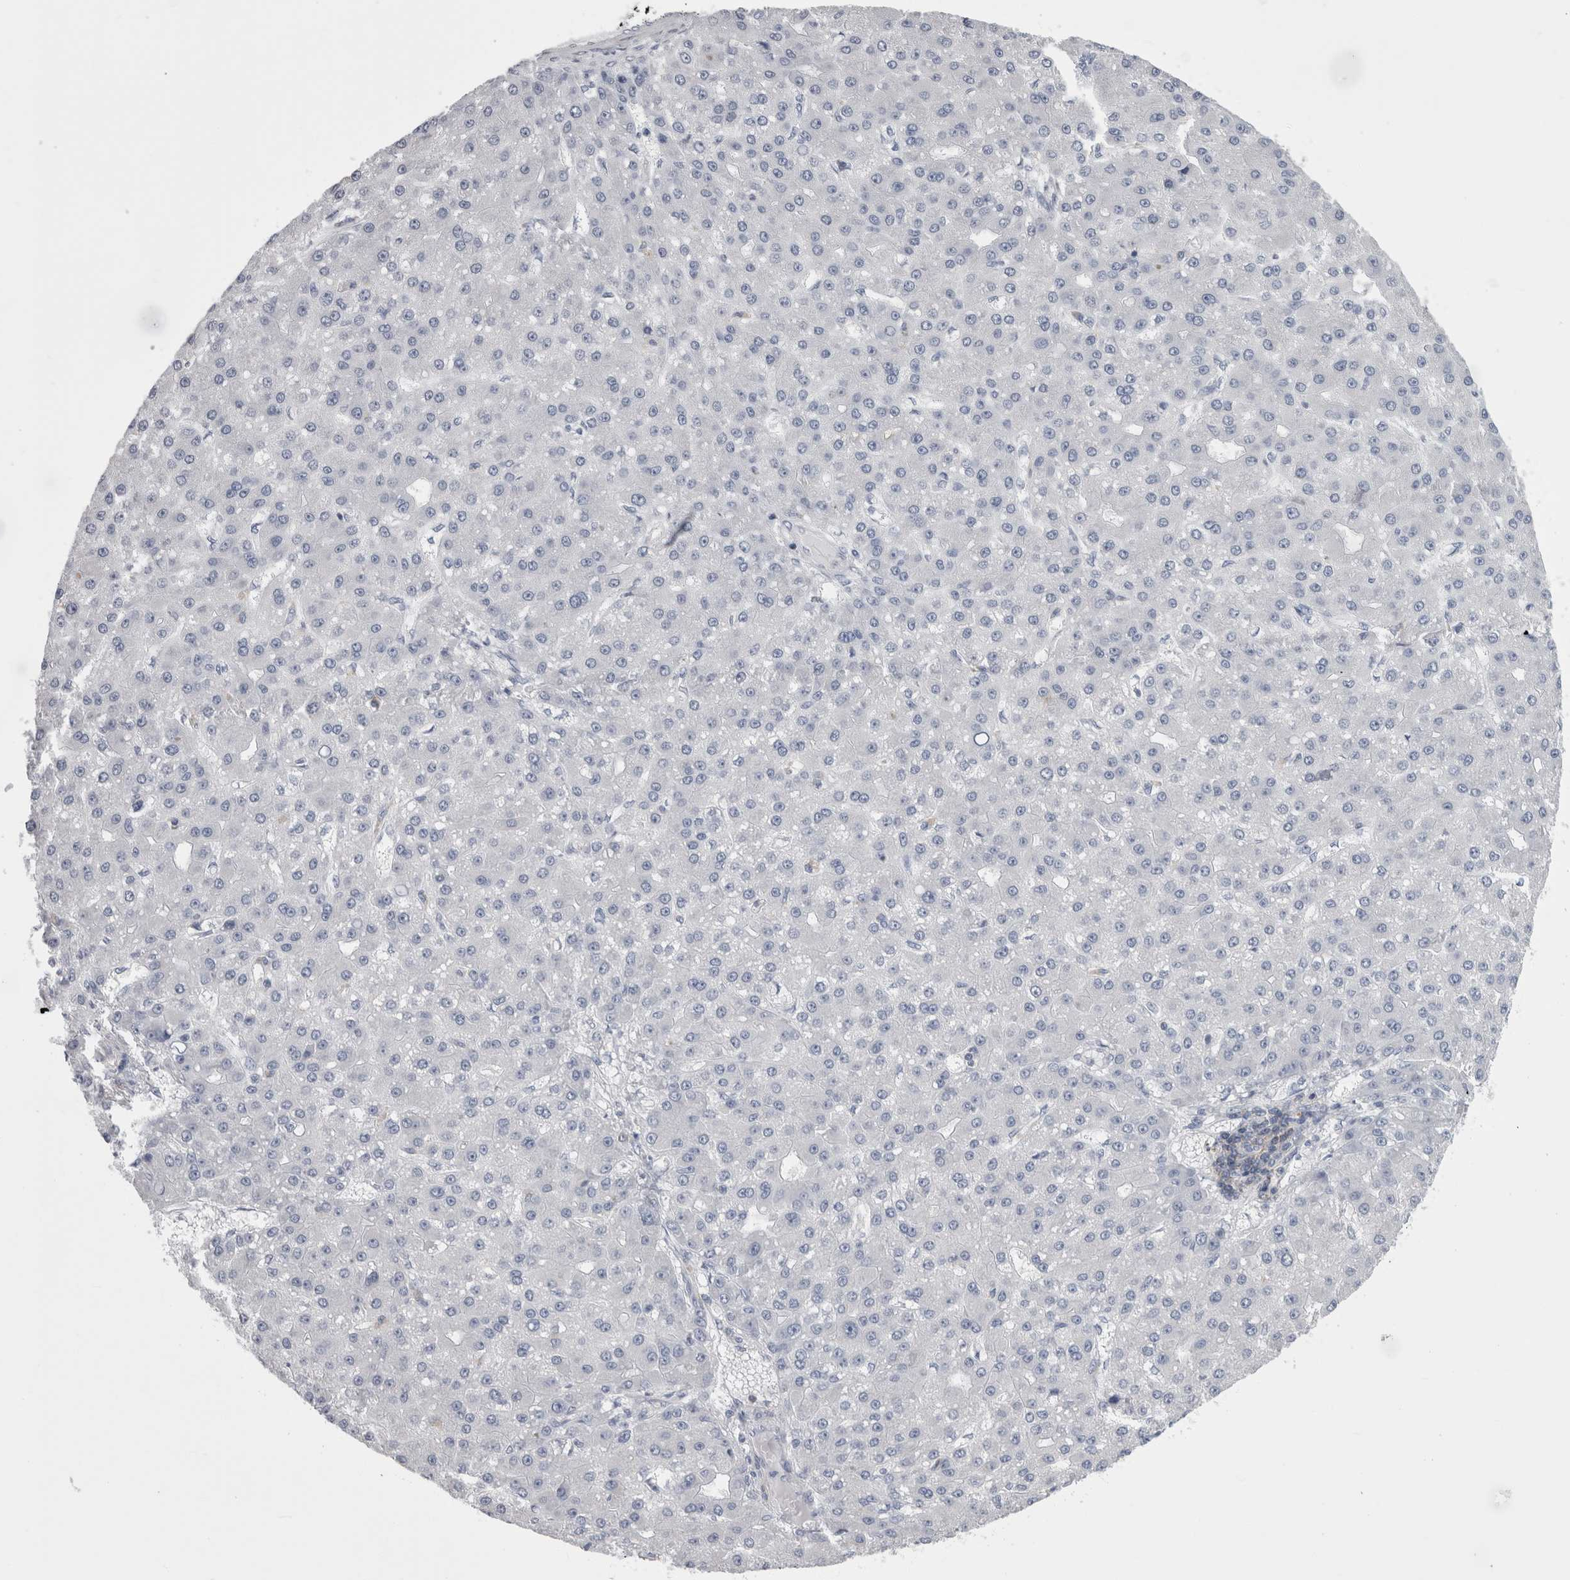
{"staining": {"intensity": "negative", "quantity": "none", "location": "none"}, "tissue": "liver cancer", "cell_type": "Tumor cells", "image_type": "cancer", "snomed": [{"axis": "morphology", "description": "Carcinoma, Hepatocellular, NOS"}, {"axis": "topography", "description": "Liver"}], "caption": "Hepatocellular carcinoma (liver) was stained to show a protein in brown. There is no significant staining in tumor cells.", "gene": "DCTN6", "patient": {"sex": "male", "age": 67}}